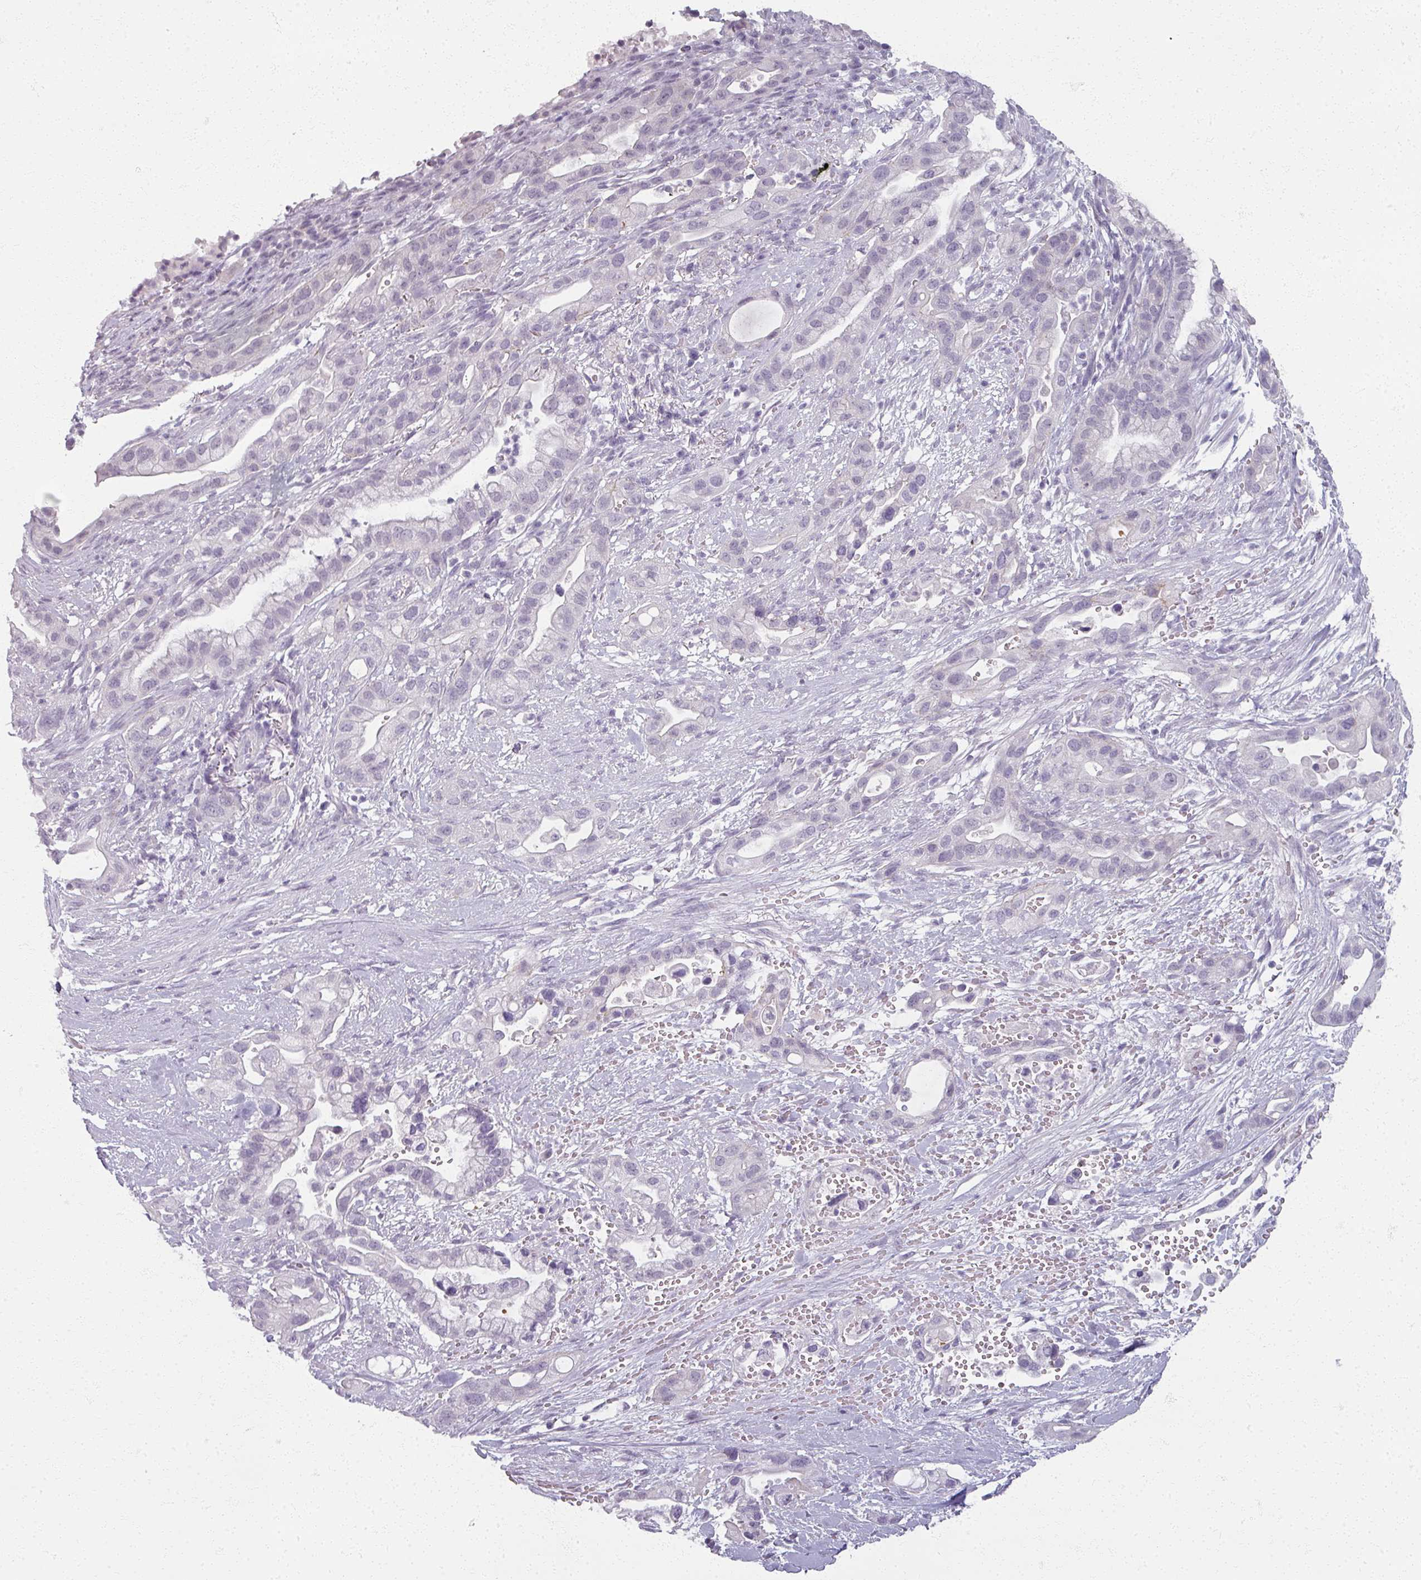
{"staining": {"intensity": "negative", "quantity": "none", "location": "none"}, "tissue": "pancreatic cancer", "cell_type": "Tumor cells", "image_type": "cancer", "snomed": [{"axis": "morphology", "description": "Adenocarcinoma, NOS"}, {"axis": "topography", "description": "Pancreas"}], "caption": "Micrograph shows no protein staining in tumor cells of adenocarcinoma (pancreatic) tissue. Nuclei are stained in blue.", "gene": "RFPL2", "patient": {"sex": "male", "age": 44}}